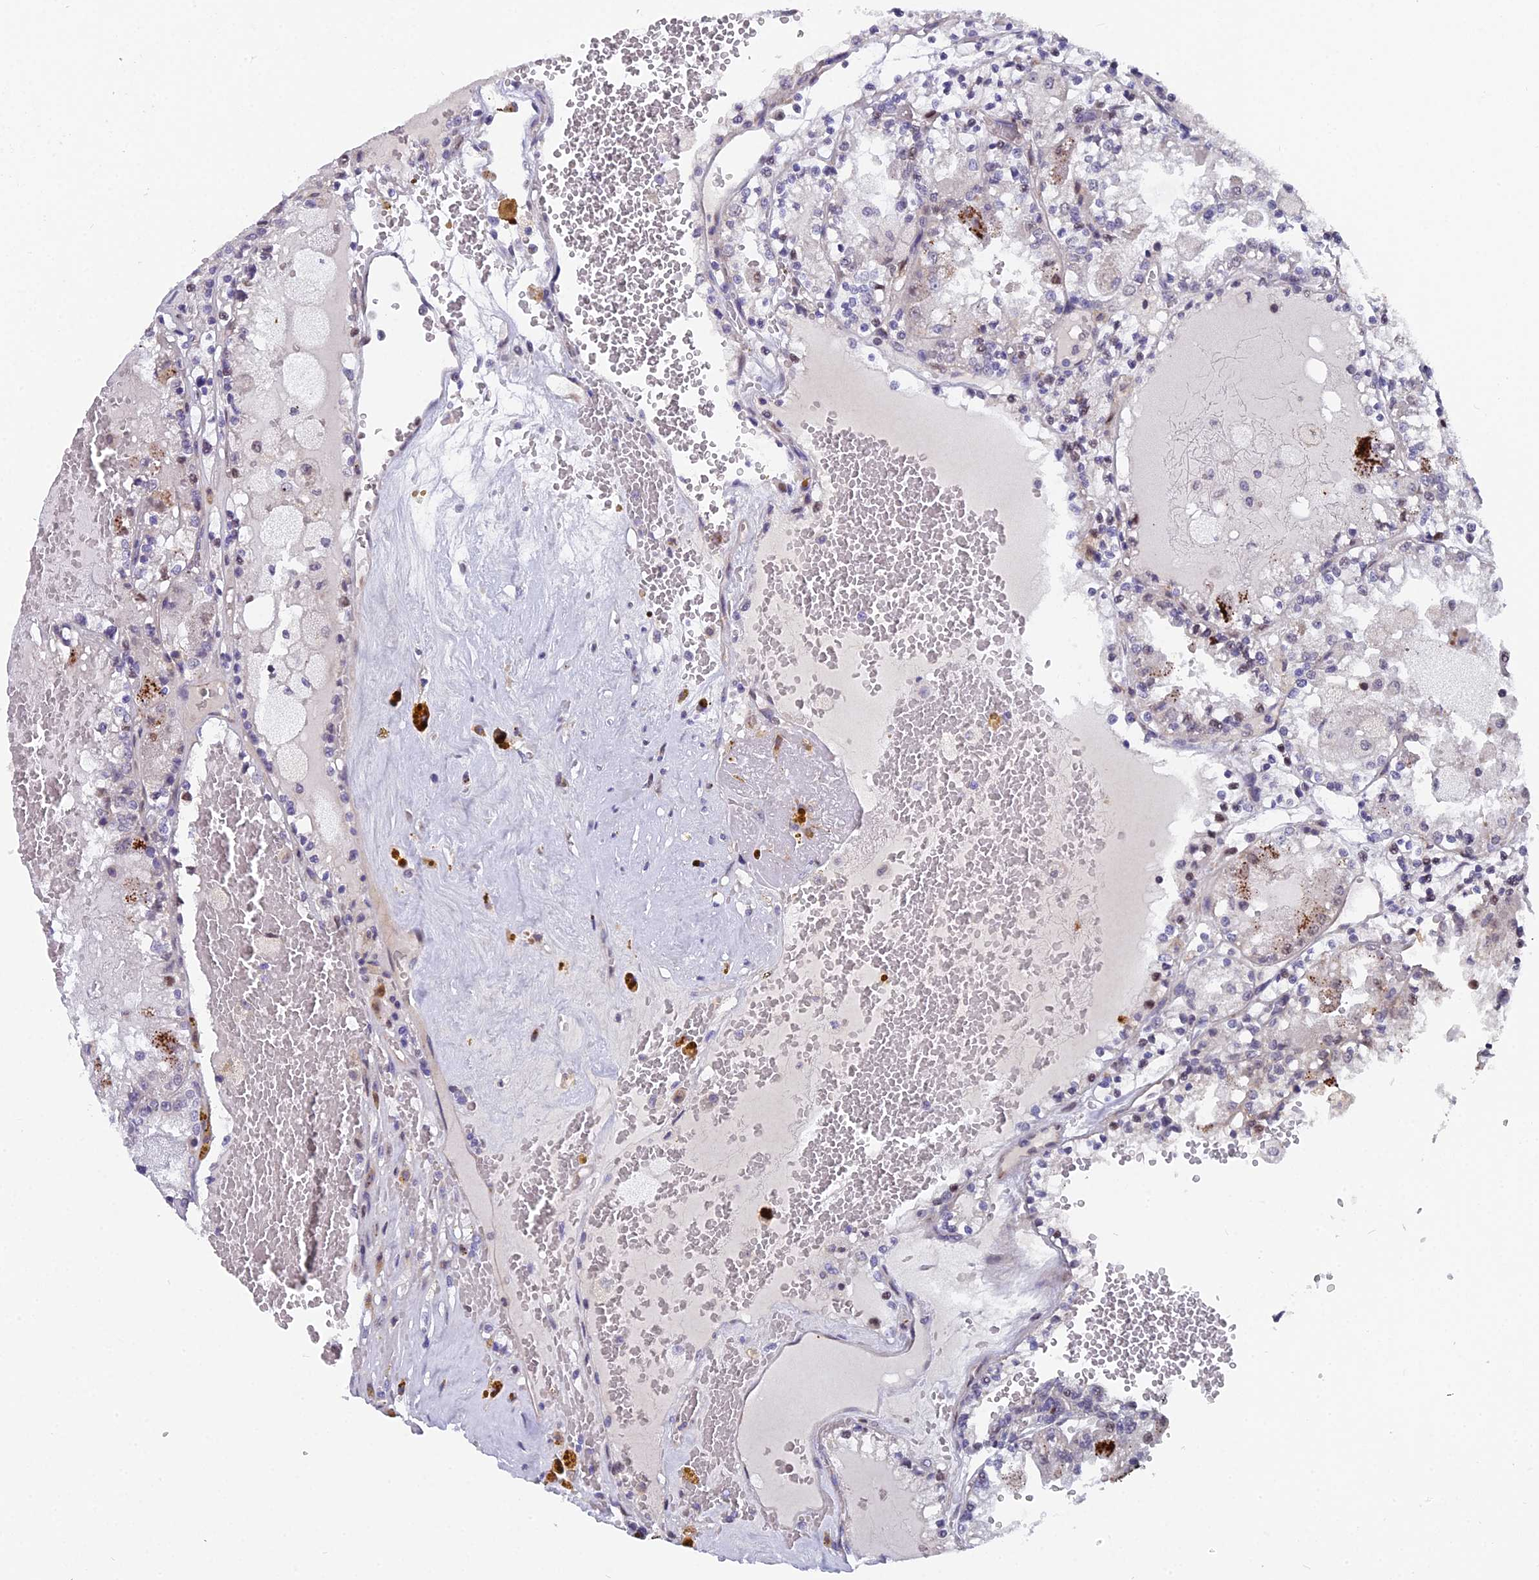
{"staining": {"intensity": "weak", "quantity": "<25%", "location": "nuclear"}, "tissue": "renal cancer", "cell_type": "Tumor cells", "image_type": "cancer", "snomed": [{"axis": "morphology", "description": "Adenocarcinoma, NOS"}, {"axis": "topography", "description": "Kidney"}], "caption": "Immunohistochemical staining of human renal cancer demonstrates no significant staining in tumor cells. (DAB (3,3'-diaminobenzidine) immunohistochemistry, high magnification).", "gene": "XKR9", "patient": {"sex": "female", "age": 56}}